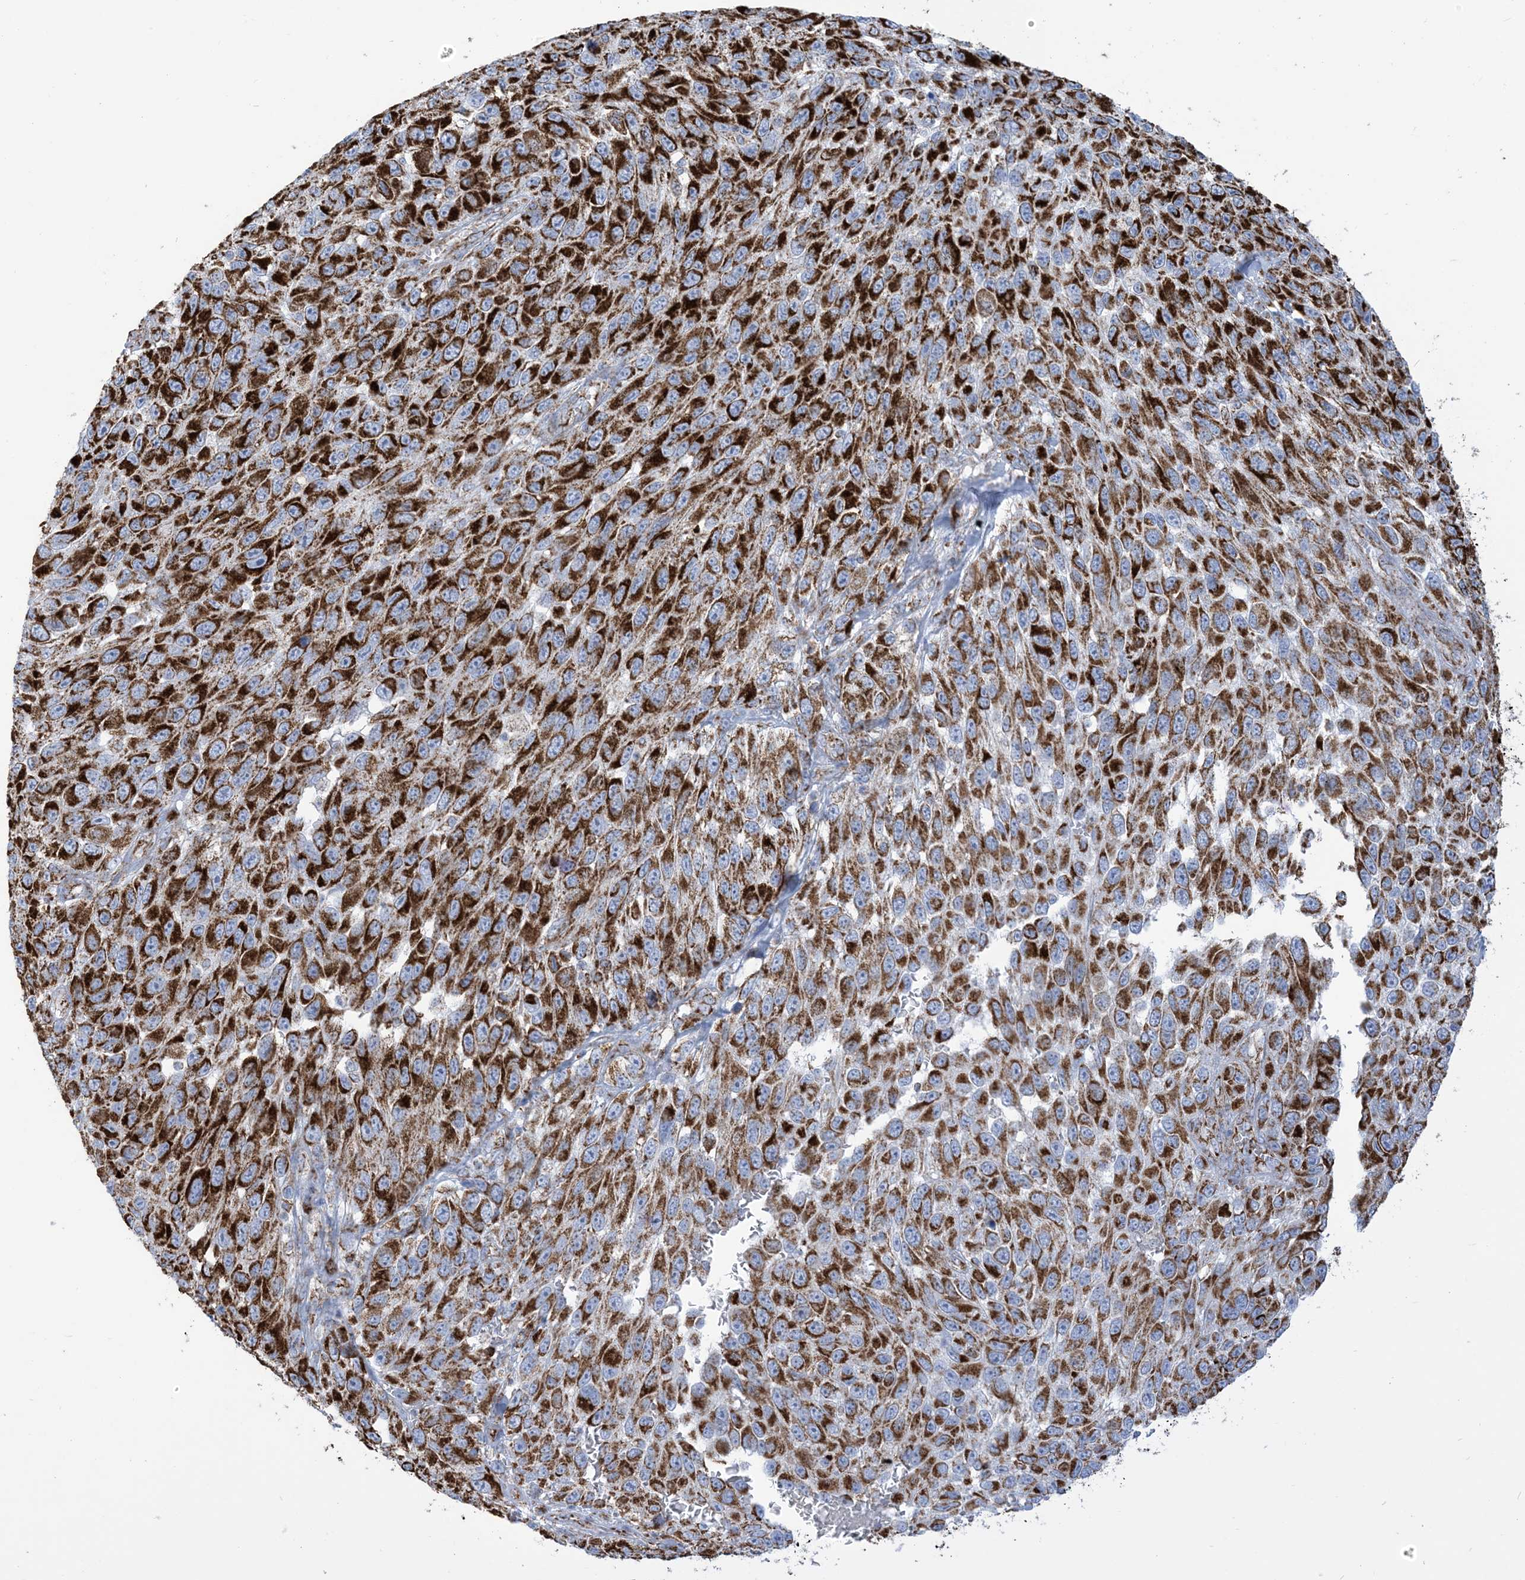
{"staining": {"intensity": "strong", "quantity": ">75%", "location": "cytoplasmic/membranous"}, "tissue": "melanoma", "cell_type": "Tumor cells", "image_type": "cancer", "snomed": [{"axis": "morphology", "description": "Malignant melanoma, NOS"}, {"axis": "topography", "description": "Skin"}], "caption": "Immunohistochemical staining of human malignant melanoma shows high levels of strong cytoplasmic/membranous expression in approximately >75% of tumor cells. The protein of interest is stained brown, and the nuclei are stained in blue (DAB IHC with brightfield microscopy, high magnification).", "gene": "SAMM50", "patient": {"sex": "female", "age": 96}}